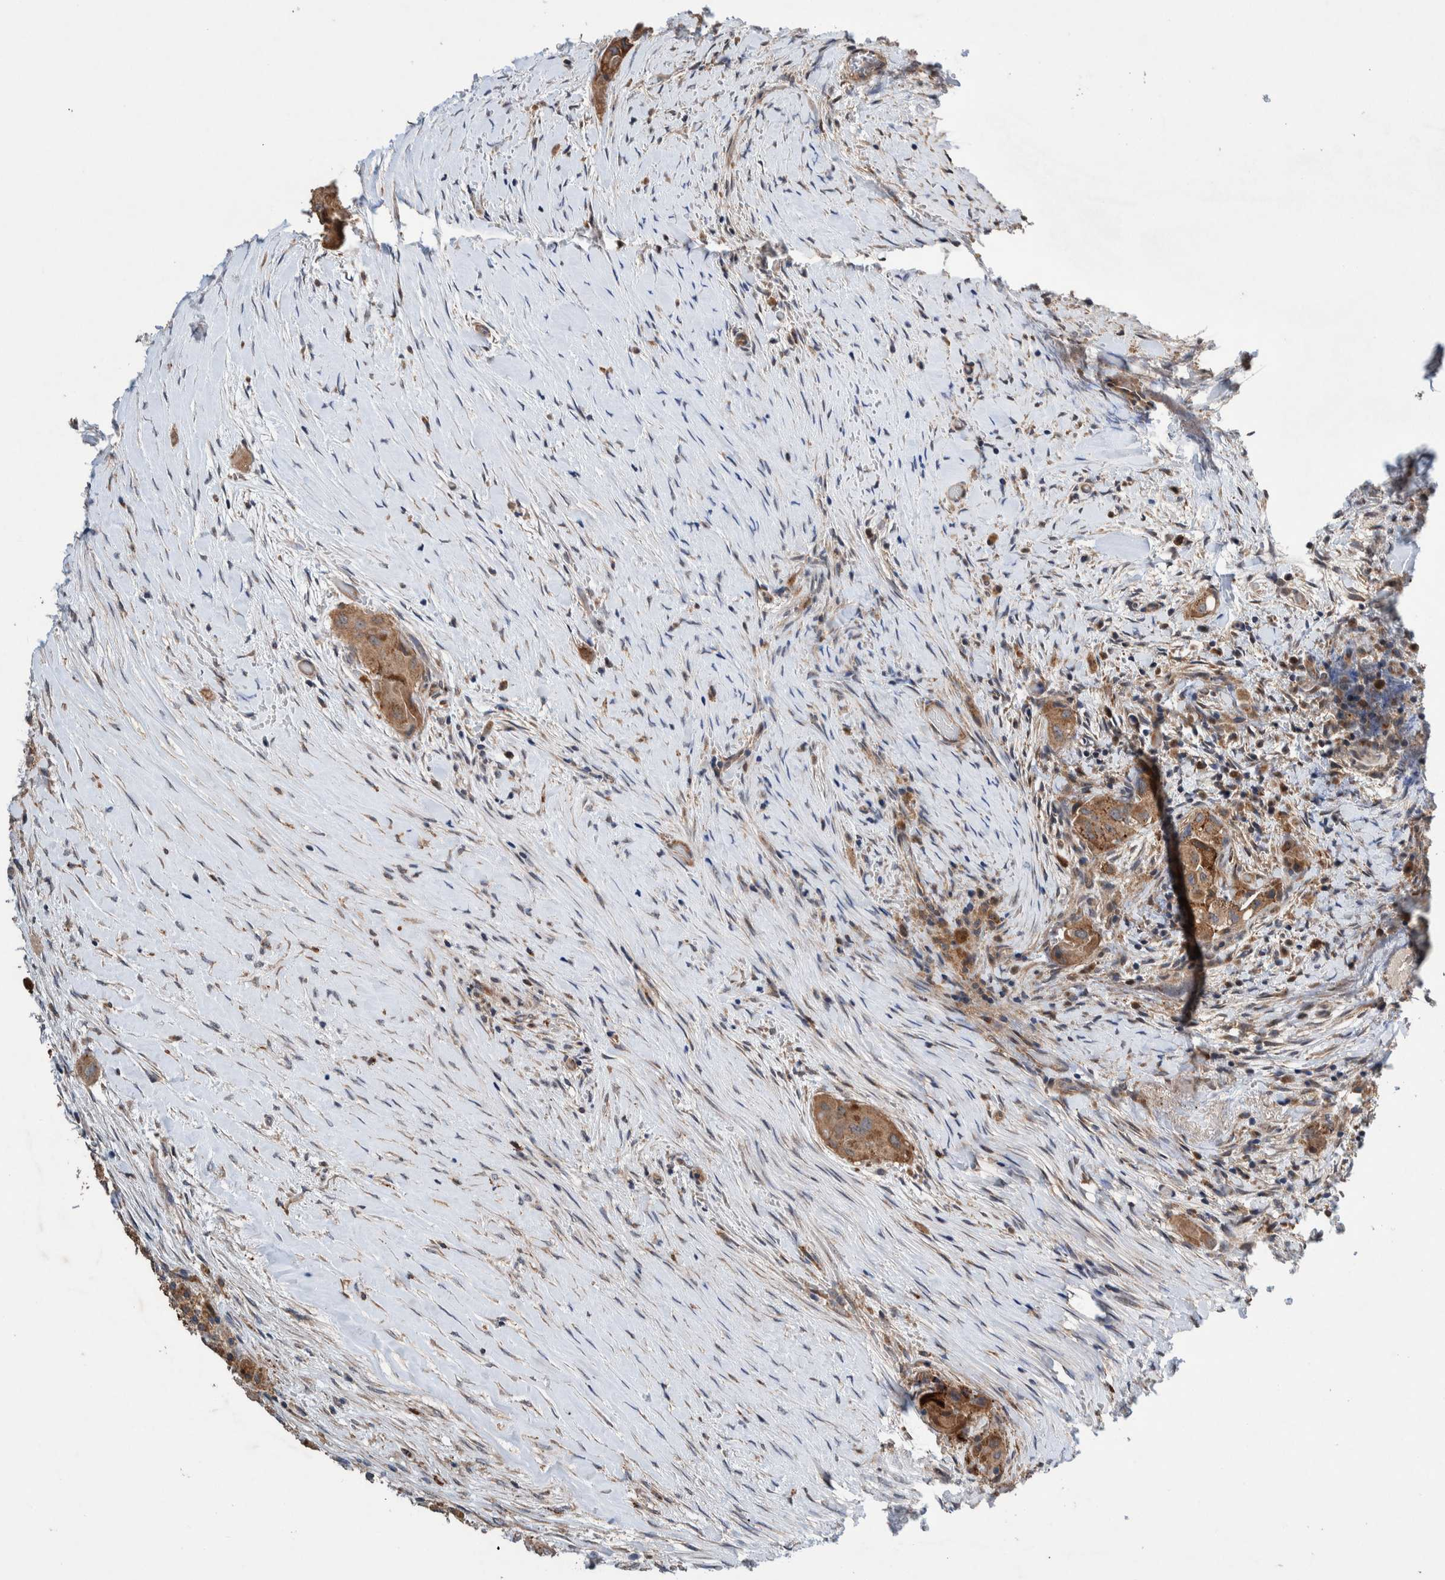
{"staining": {"intensity": "moderate", "quantity": ">75%", "location": "cytoplasmic/membranous"}, "tissue": "thyroid cancer", "cell_type": "Tumor cells", "image_type": "cancer", "snomed": [{"axis": "morphology", "description": "Papillary adenocarcinoma, NOS"}, {"axis": "topography", "description": "Thyroid gland"}], "caption": "A histopathology image of thyroid papillary adenocarcinoma stained for a protein displays moderate cytoplasmic/membranous brown staining in tumor cells. Immunohistochemistry stains the protein in brown and the nuclei are stained blue.", "gene": "PIK3R6", "patient": {"sex": "female", "age": 59}}